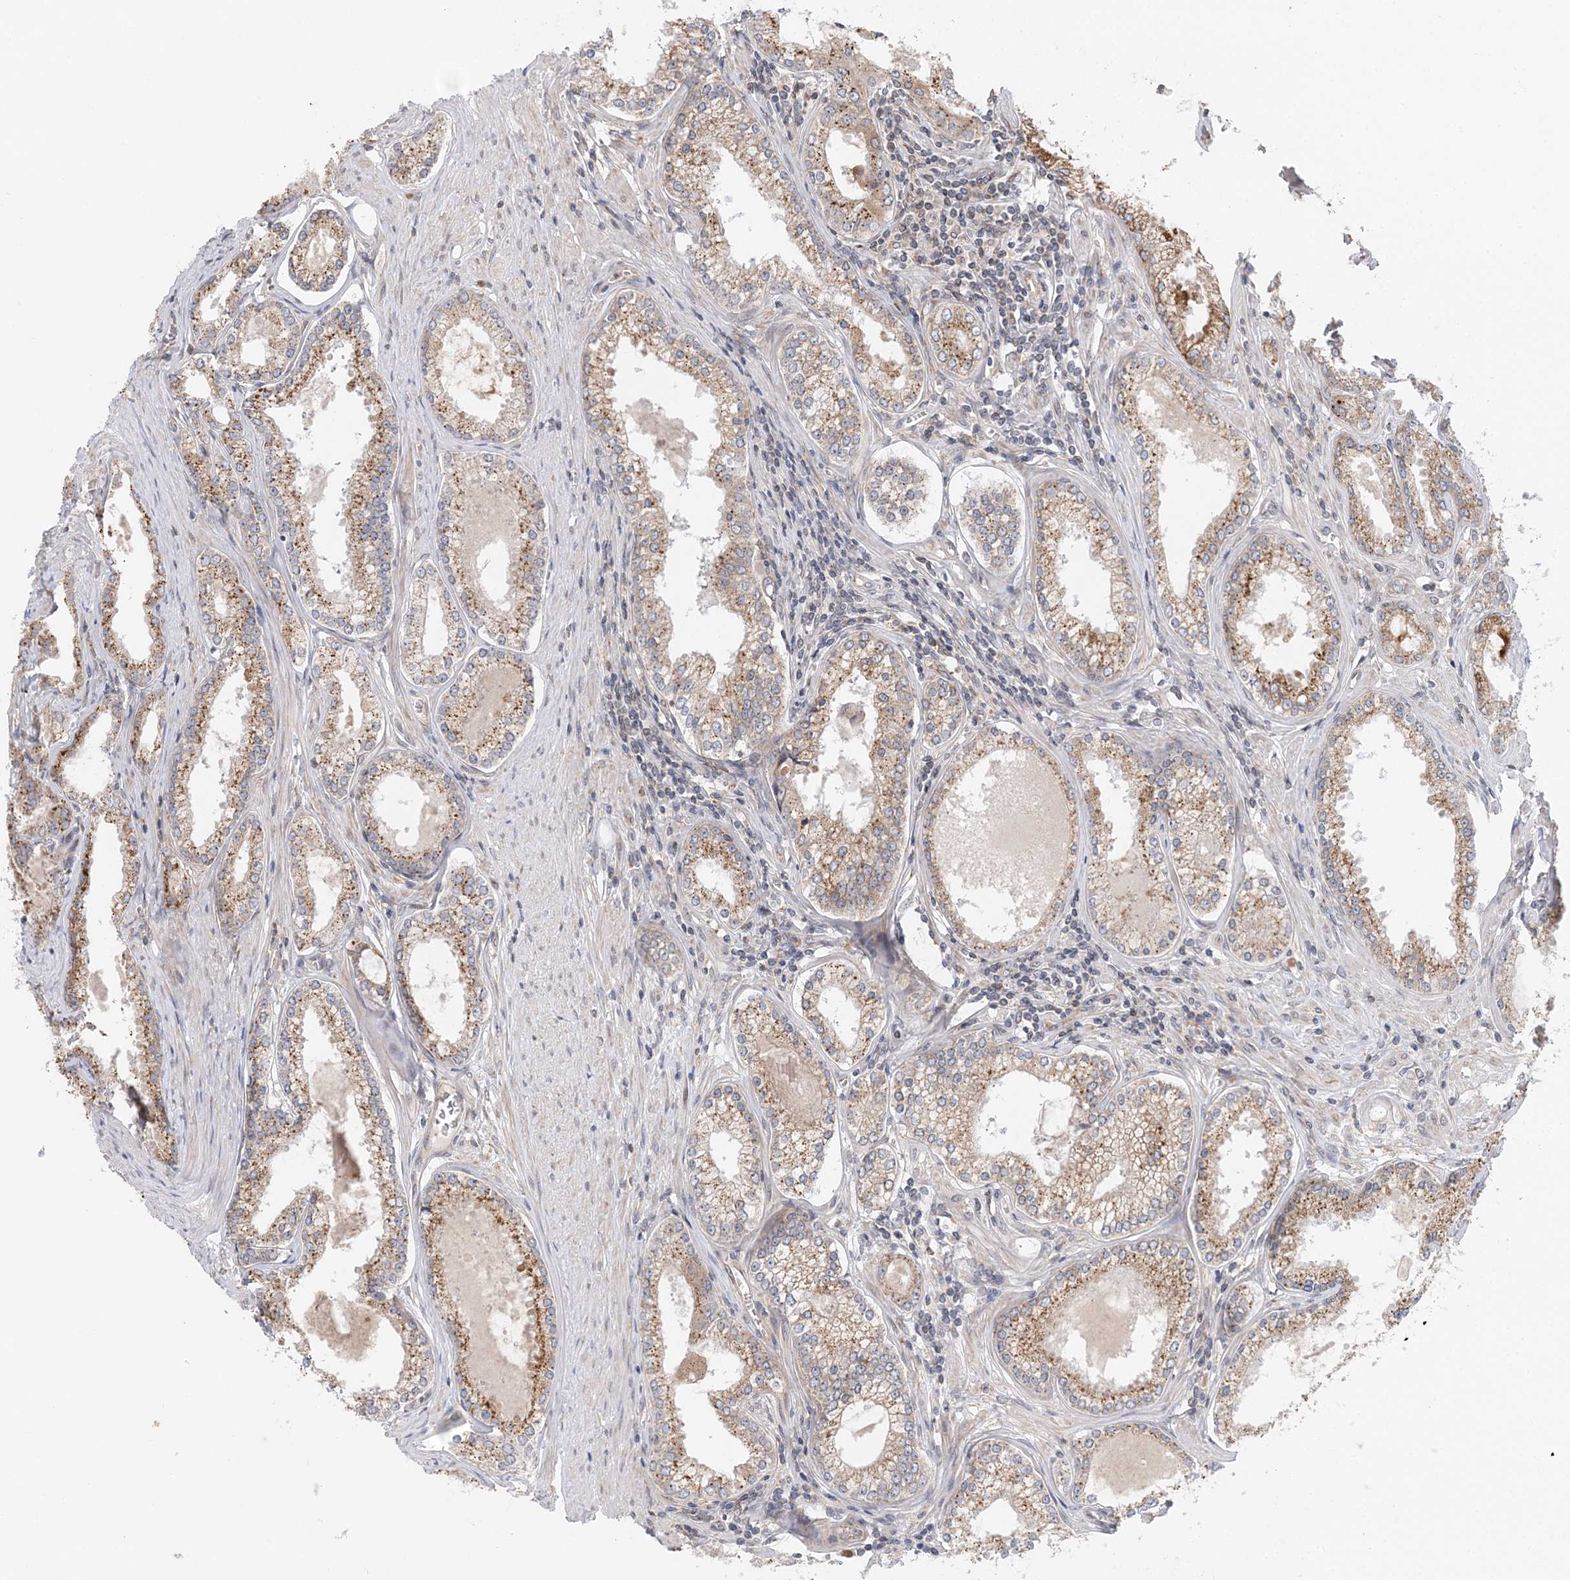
{"staining": {"intensity": "moderate", "quantity": ">75%", "location": "cytoplasmic/membranous"}, "tissue": "prostate cancer", "cell_type": "Tumor cells", "image_type": "cancer", "snomed": [{"axis": "morphology", "description": "Adenocarcinoma, High grade"}, {"axis": "topography", "description": "Prostate"}], "caption": "A micrograph of prostate cancer stained for a protein reveals moderate cytoplasmic/membranous brown staining in tumor cells. Using DAB (3,3'-diaminobenzidine) (brown) and hematoxylin (blue) stains, captured at high magnification using brightfield microscopy.", "gene": "PCYOX1L", "patient": {"sex": "male", "age": 68}}